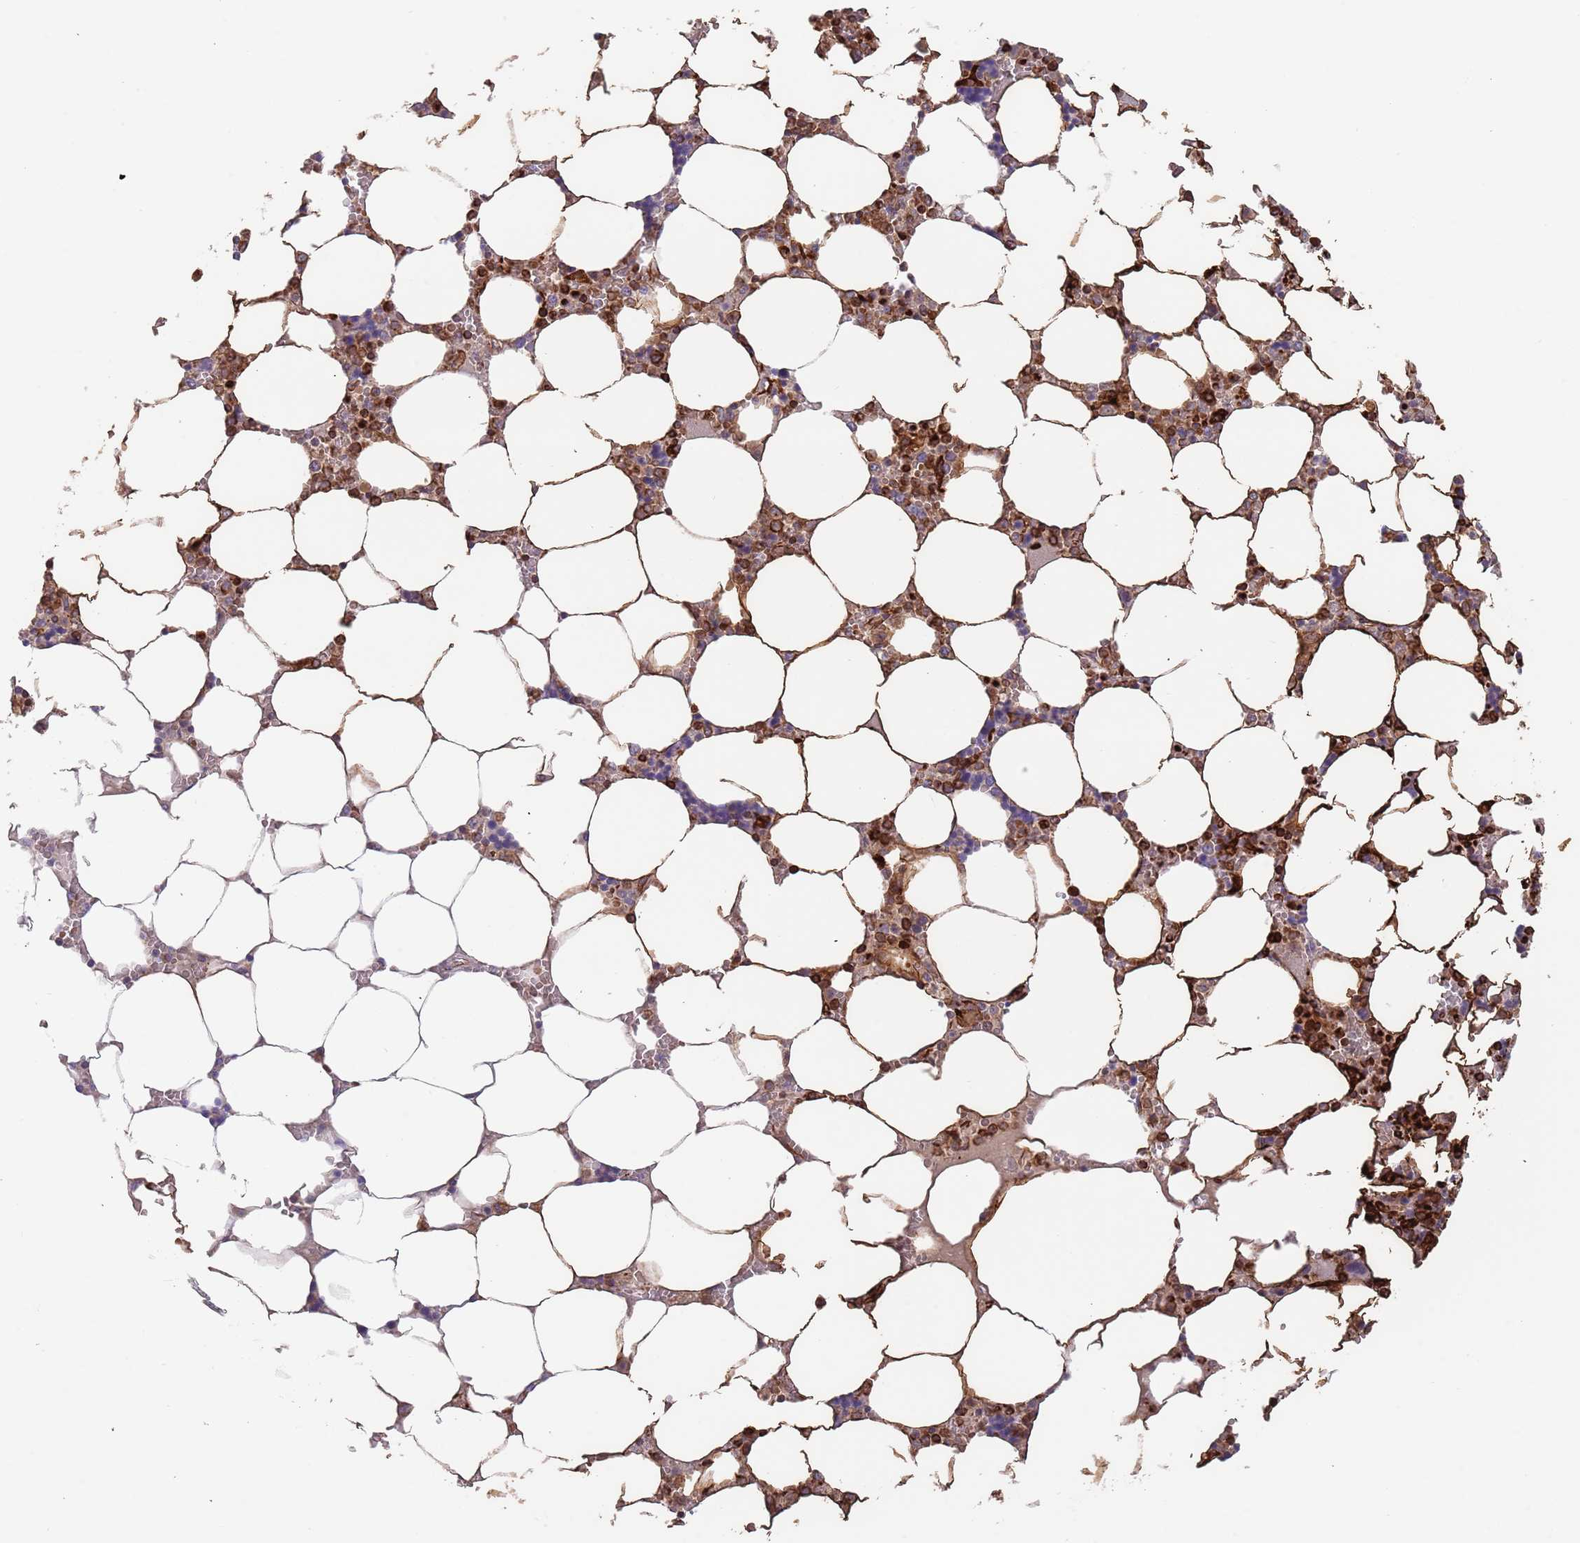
{"staining": {"intensity": "strong", "quantity": "25%-75%", "location": "cytoplasmic/membranous"}, "tissue": "bone marrow", "cell_type": "Hematopoietic cells", "image_type": "normal", "snomed": [{"axis": "morphology", "description": "Normal tissue, NOS"}, {"axis": "topography", "description": "Bone marrow"}], "caption": "Protein staining demonstrates strong cytoplasmic/membranous expression in about 25%-75% of hematopoietic cells in benign bone marrow. (DAB IHC with brightfield microscopy, high magnification).", "gene": "TMEM251", "patient": {"sex": "male", "age": 64}}